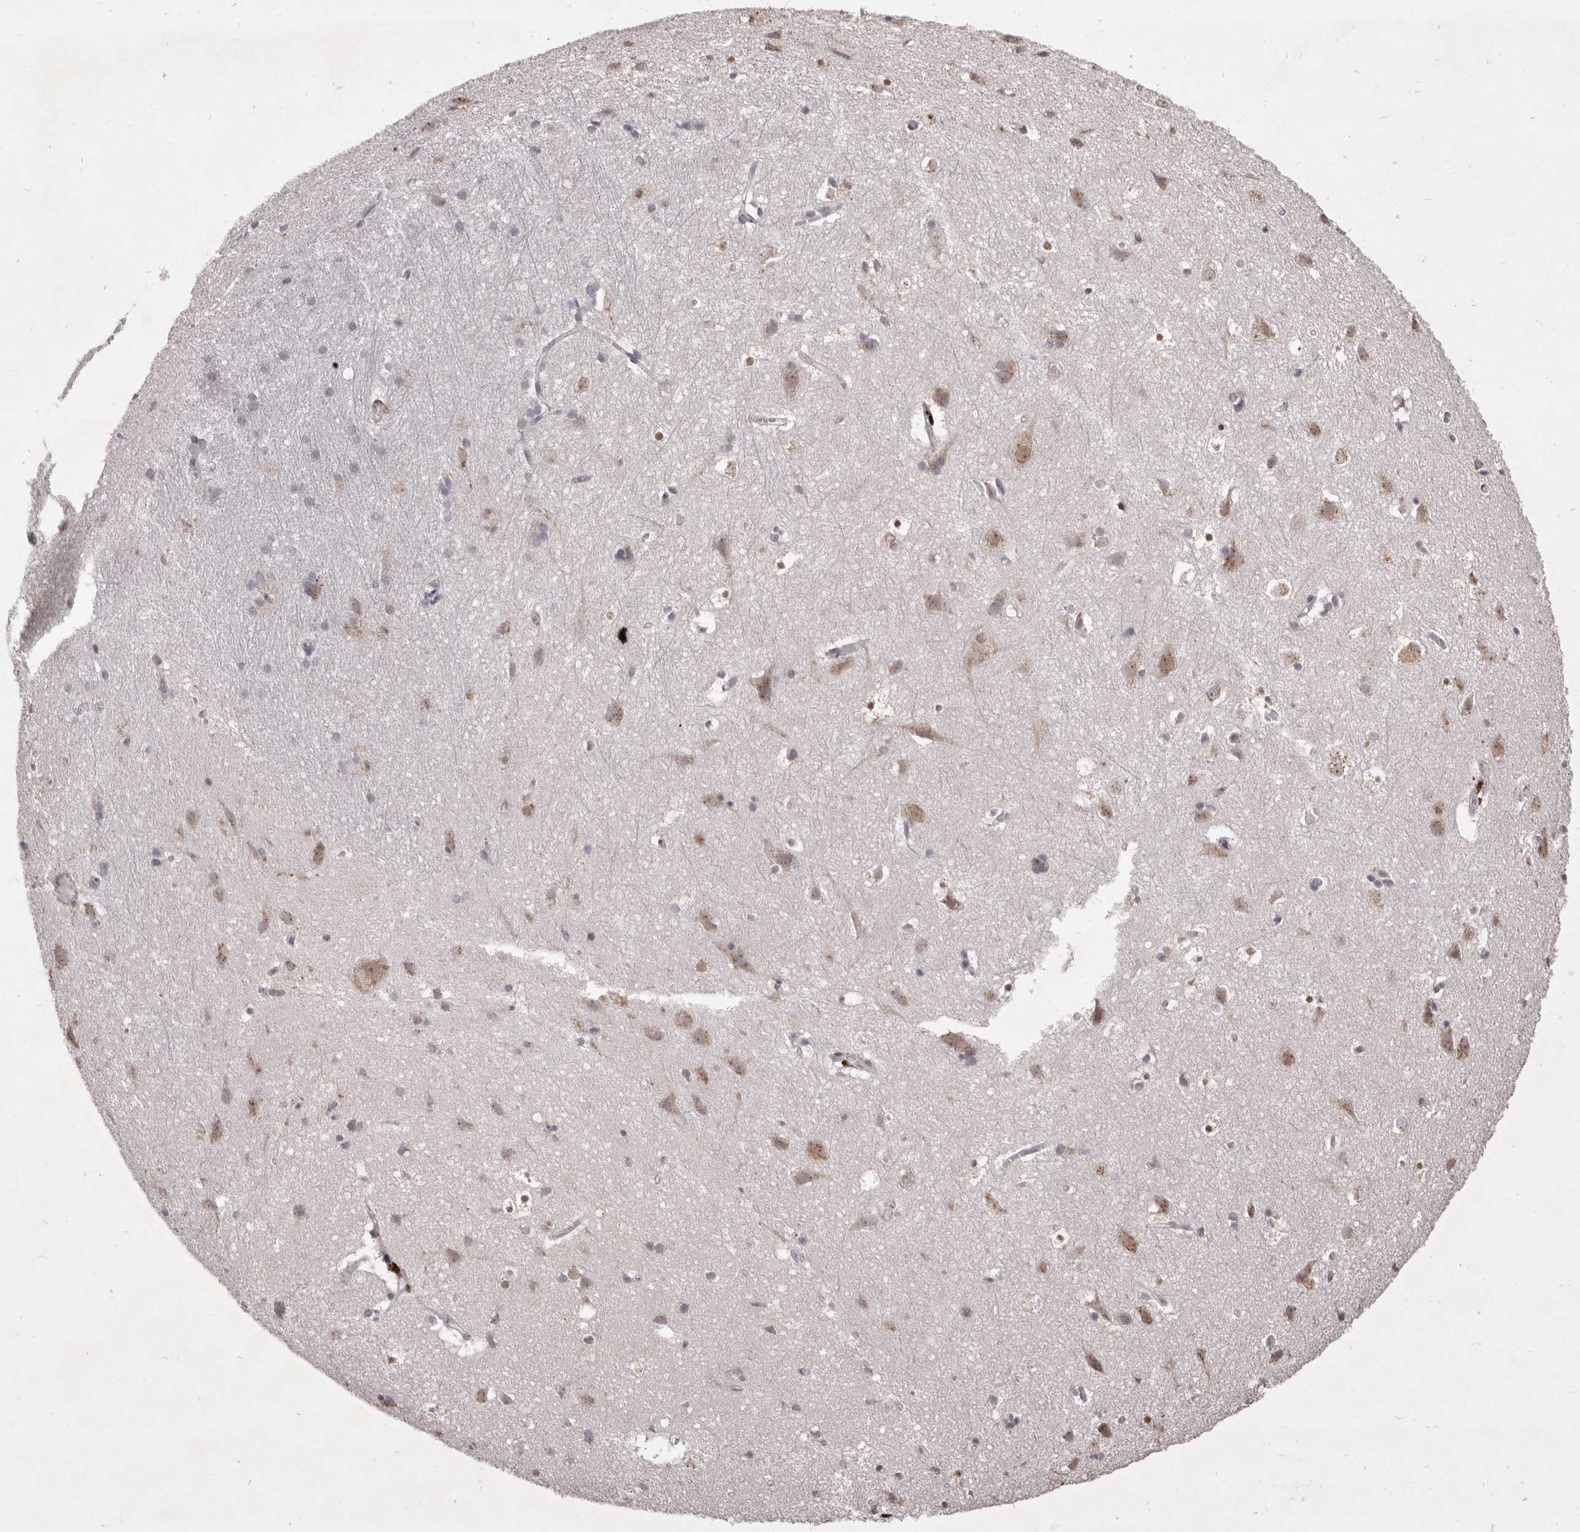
{"staining": {"intensity": "weak", "quantity": "<25%", "location": "cytoplasmic/membranous"}, "tissue": "cerebral cortex", "cell_type": "Endothelial cells", "image_type": "normal", "snomed": [{"axis": "morphology", "description": "Normal tissue, NOS"}, {"axis": "topography", "description": "Cerebral cortex"}], "caption": "Immunohistochemical staining of unremarkable cerebral cortex displays no significant expression in endothelial cells. (DAB immunohistochemistry visualized using brightfield microscopy, high magnification).", "gene": "TBC1D8B", "patient": {"sex": "male", "age": 54}}